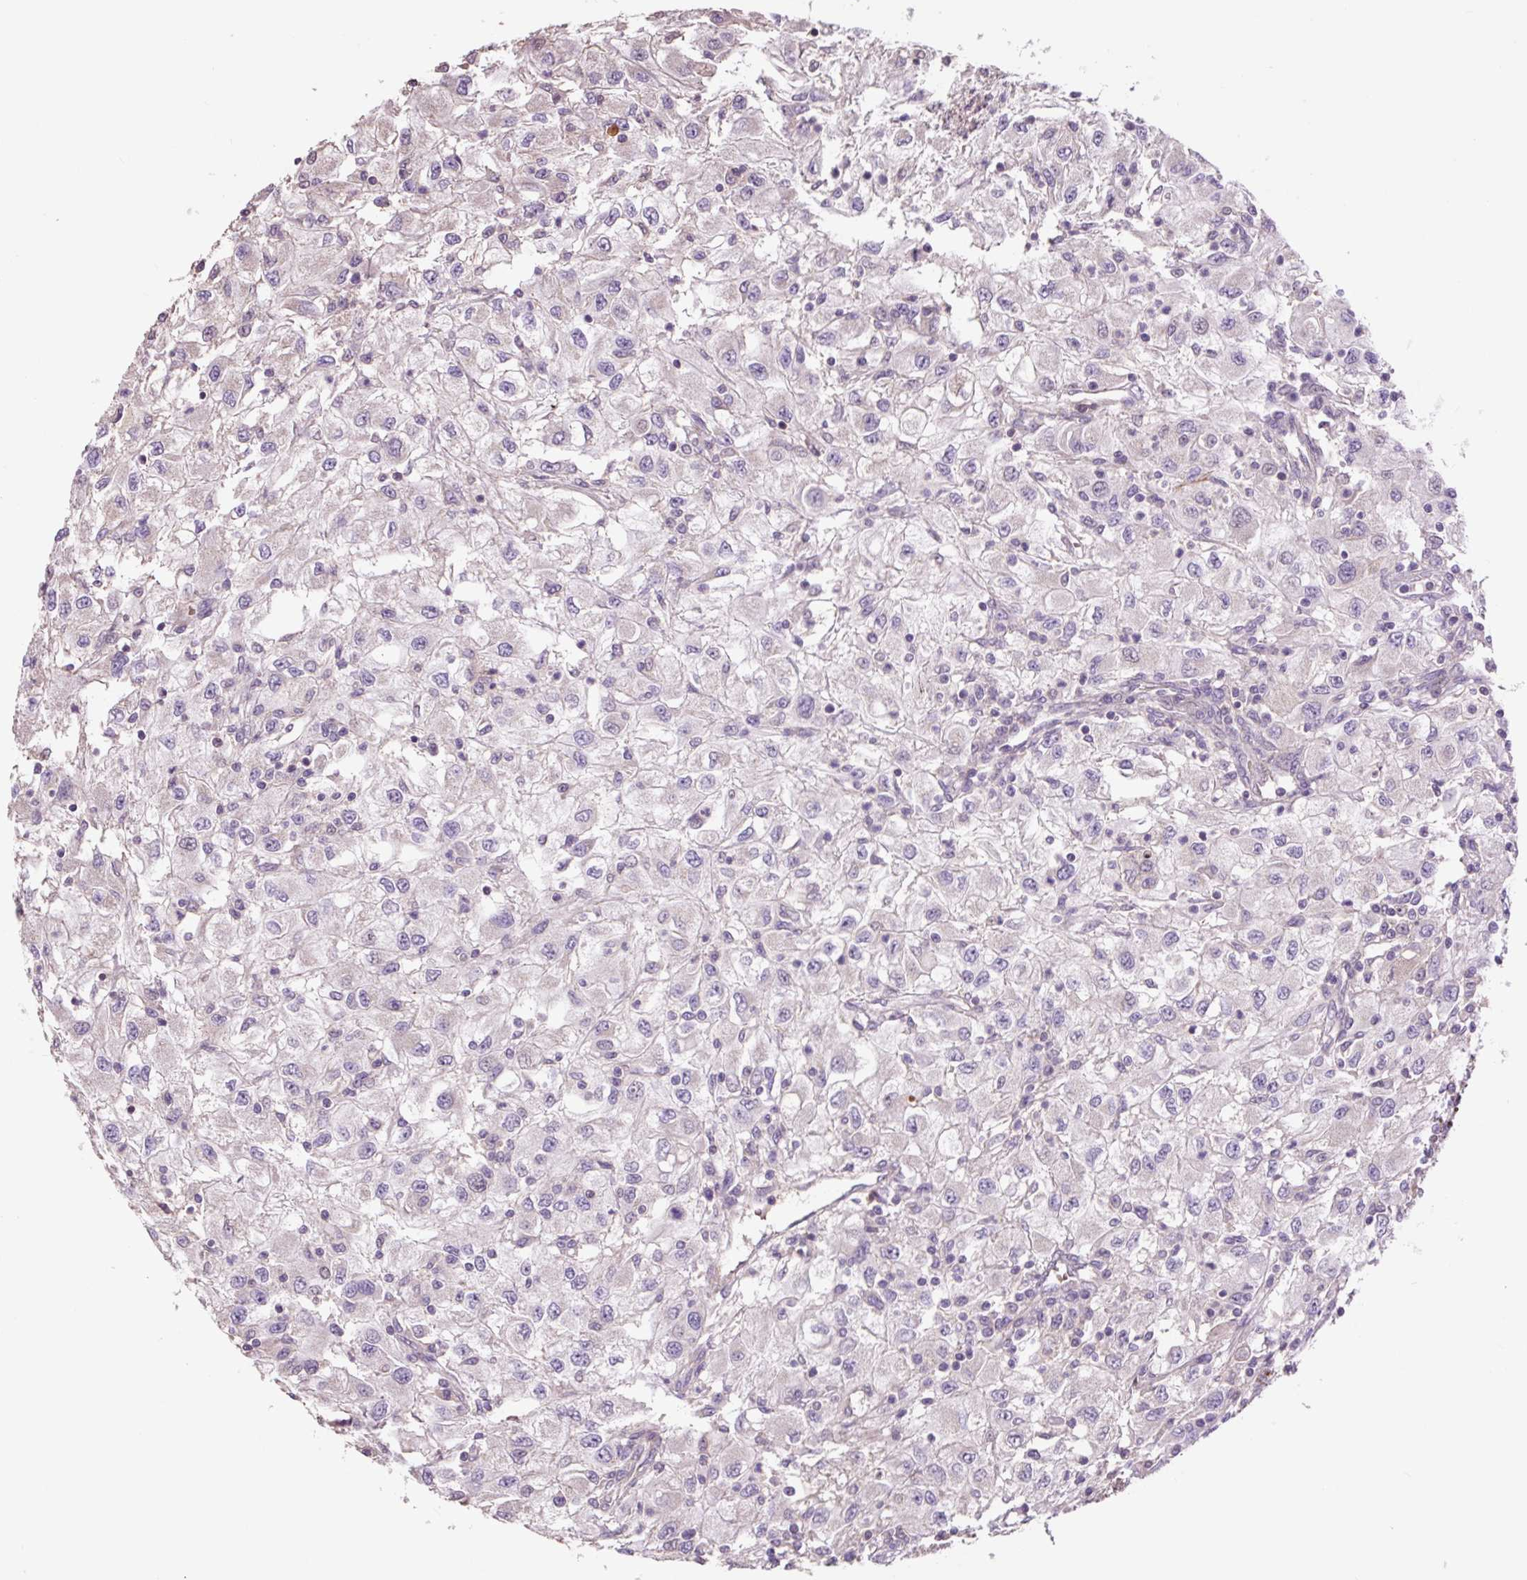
{"staining": {"intensity": "negative", "quantity": "none", "location": "none"}, "tissue": "renal cancer", "cell_type": "Tumor cells", "image_type": "cancer", "snomed": [{"axis": "morphology", "description": "Adenocarcinoma, NOS"}, {"axis": "topography", "description": "Kidney"}], "caption": "The immunohistochemistry (IHC) micrograph has no significant staining in tumor cells of renal adenocarcinoma tissue. (Brightfield microscopy of DAB (3,3'-diaminobenzidine) immunohistochemistry at high magnification).", "gene": "PRIMPOL", "patient": {"sex": "female", "age": 67}}